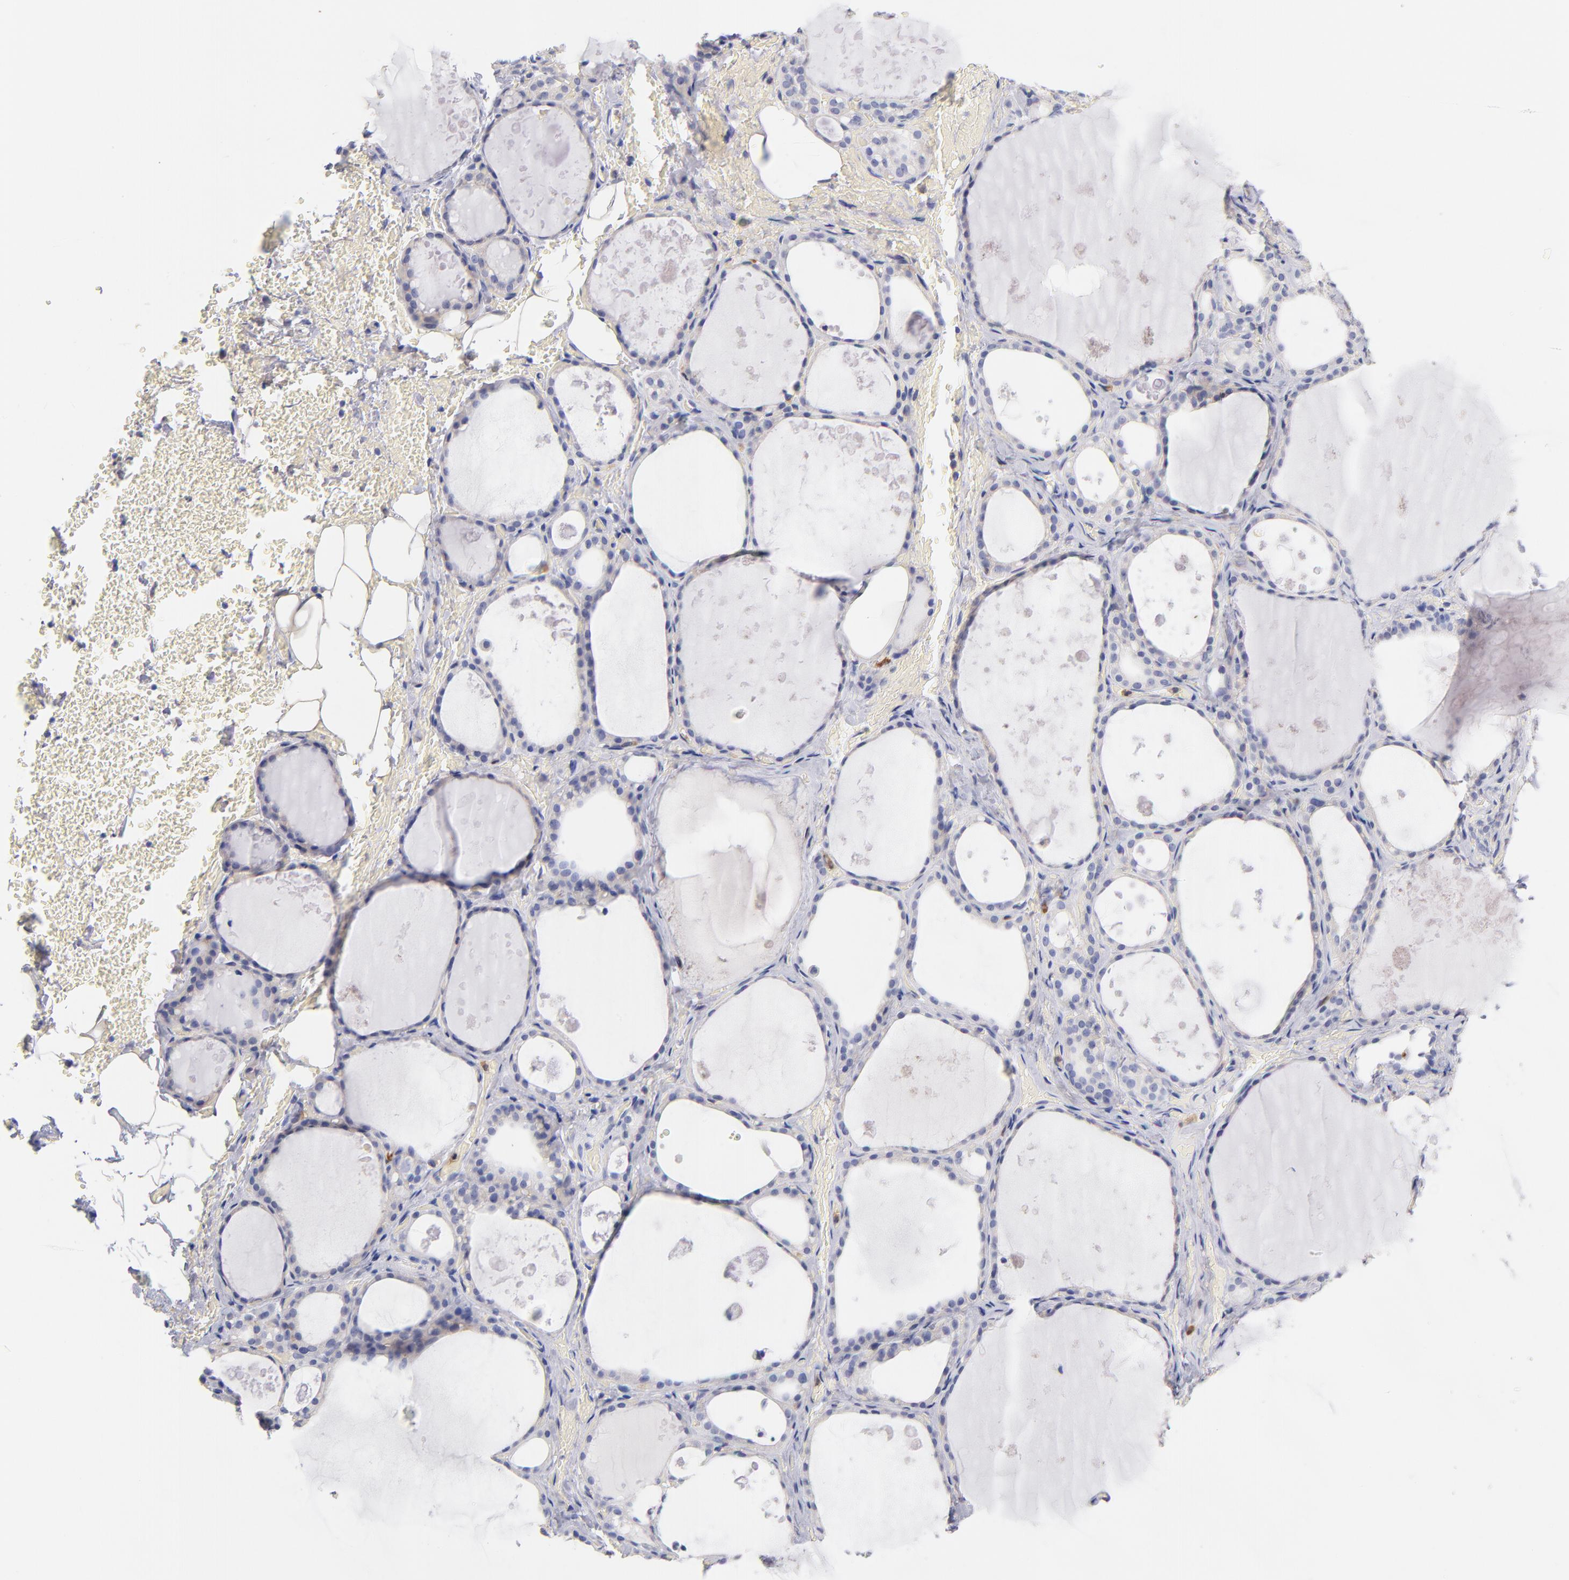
{"staining": {"intensity": "negative", "quantity": "none", "location": "none"}, "tissue": "thyroid gland", "cell_type": "Glandular cells", "image_type": "normal", "snomed": [{"axis": "morphology", "description": "Normal tissue, NOS"}, {"axis": "topography", "description": "Thyroid gland"}], "caption": "An IHC image of benign thyroid gland is shown. There is no staining in glandular cells of thyroid gland. The staining was performed using DAB to visualize the protein expression in brown, while the nuclei were stained in blue with hematoxylin (Magnification: 20x).", "gene": "BID", "patient": {"sex": "male", "age": 61}}